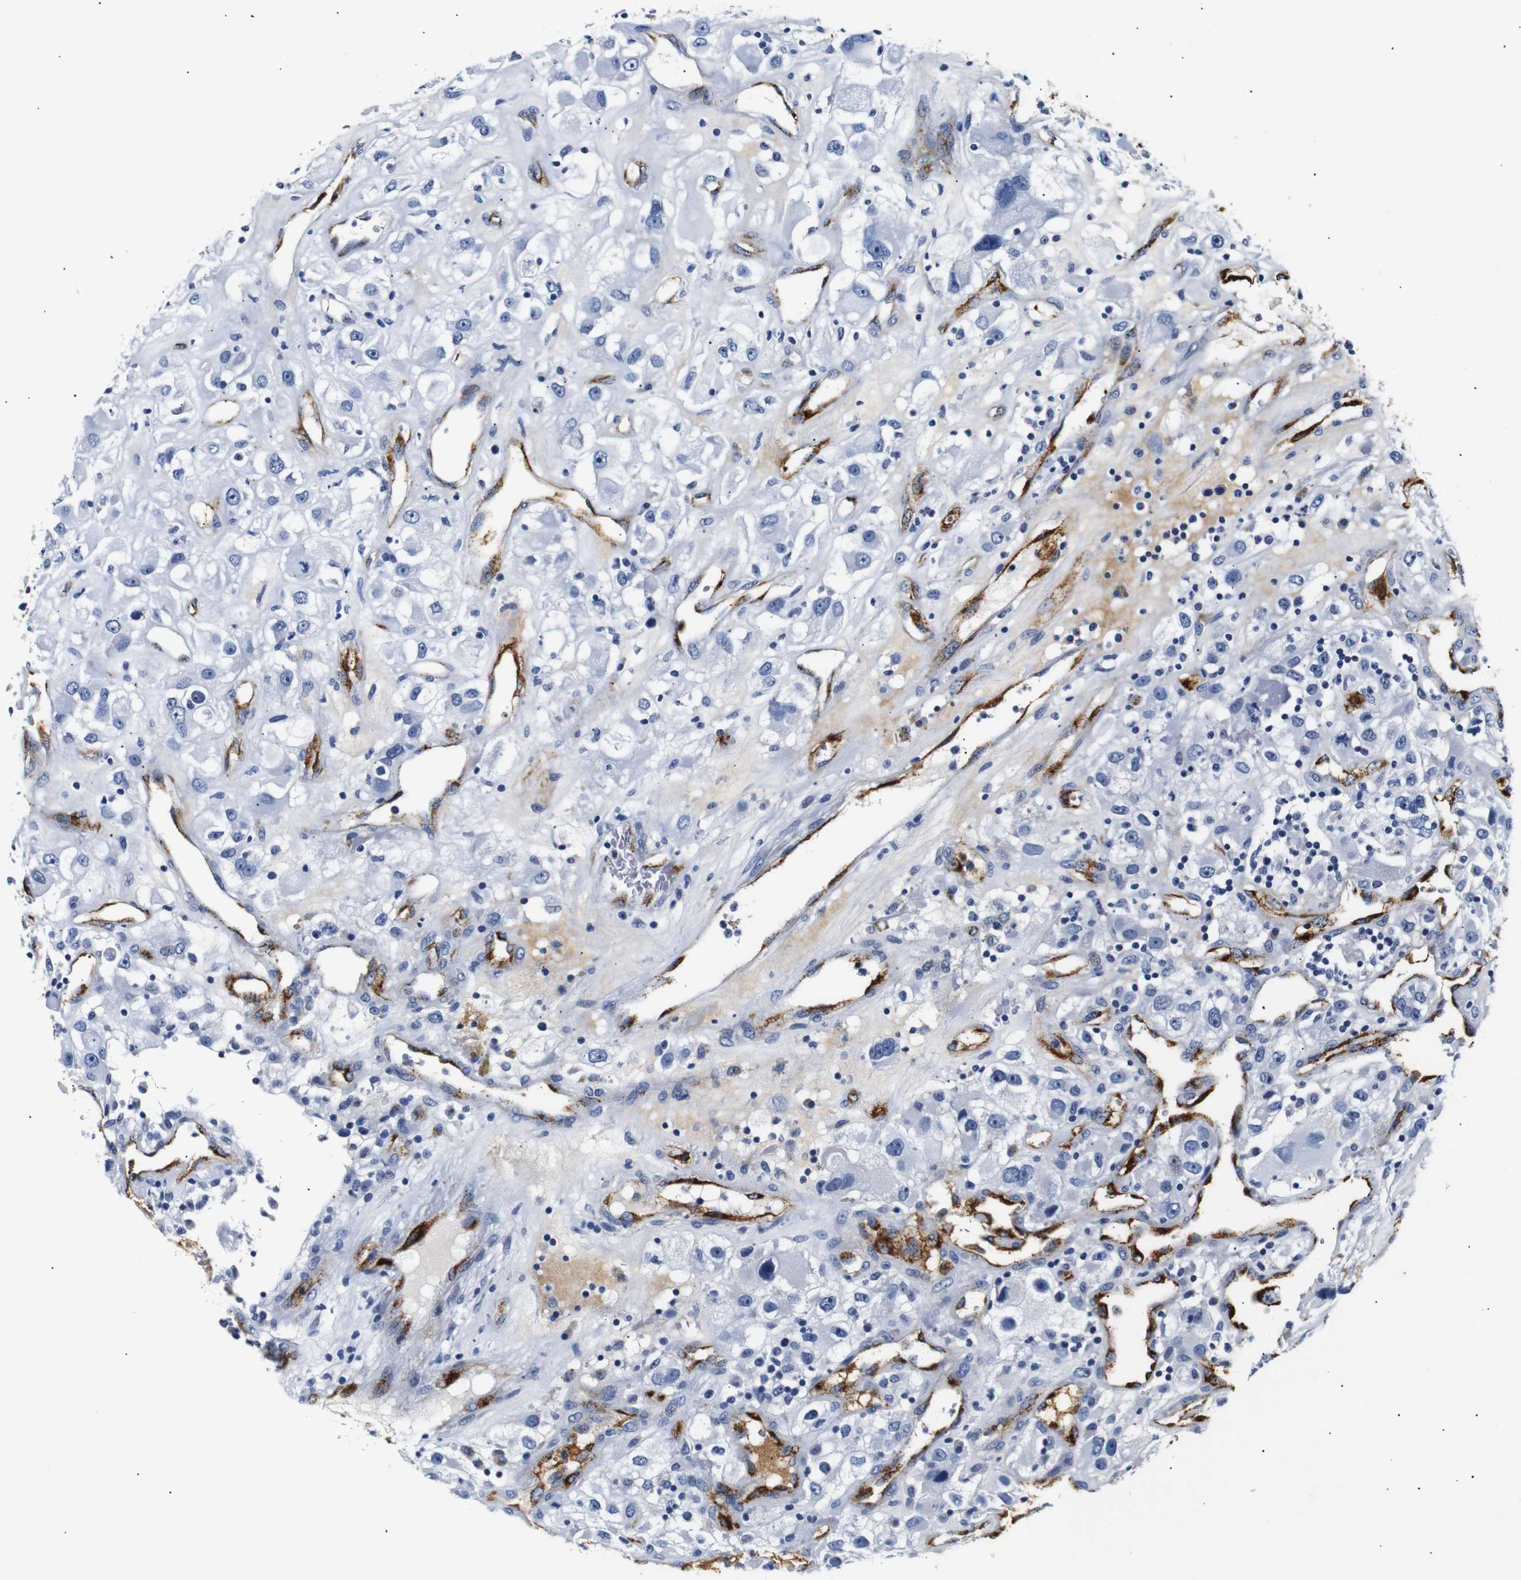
{"staining": {"intensity": "negative", "quantity": "none", "location": "none"}, "tissue": "renal cancer", "cell_type": "Tumor cells", "image_type": "cancer", "snomed": [{"axis": "morphology", "description": "Adenocarcinoma, NOS"}, {"axis": "topography", "description": "Kidney"}], "caption": "A histopathology image of renal adenocarcinoma stained for a protein demonstrates no brown staining in tumor cells.", "gene": "MUC4", "patient": {"sex": "female", "age": 52}}